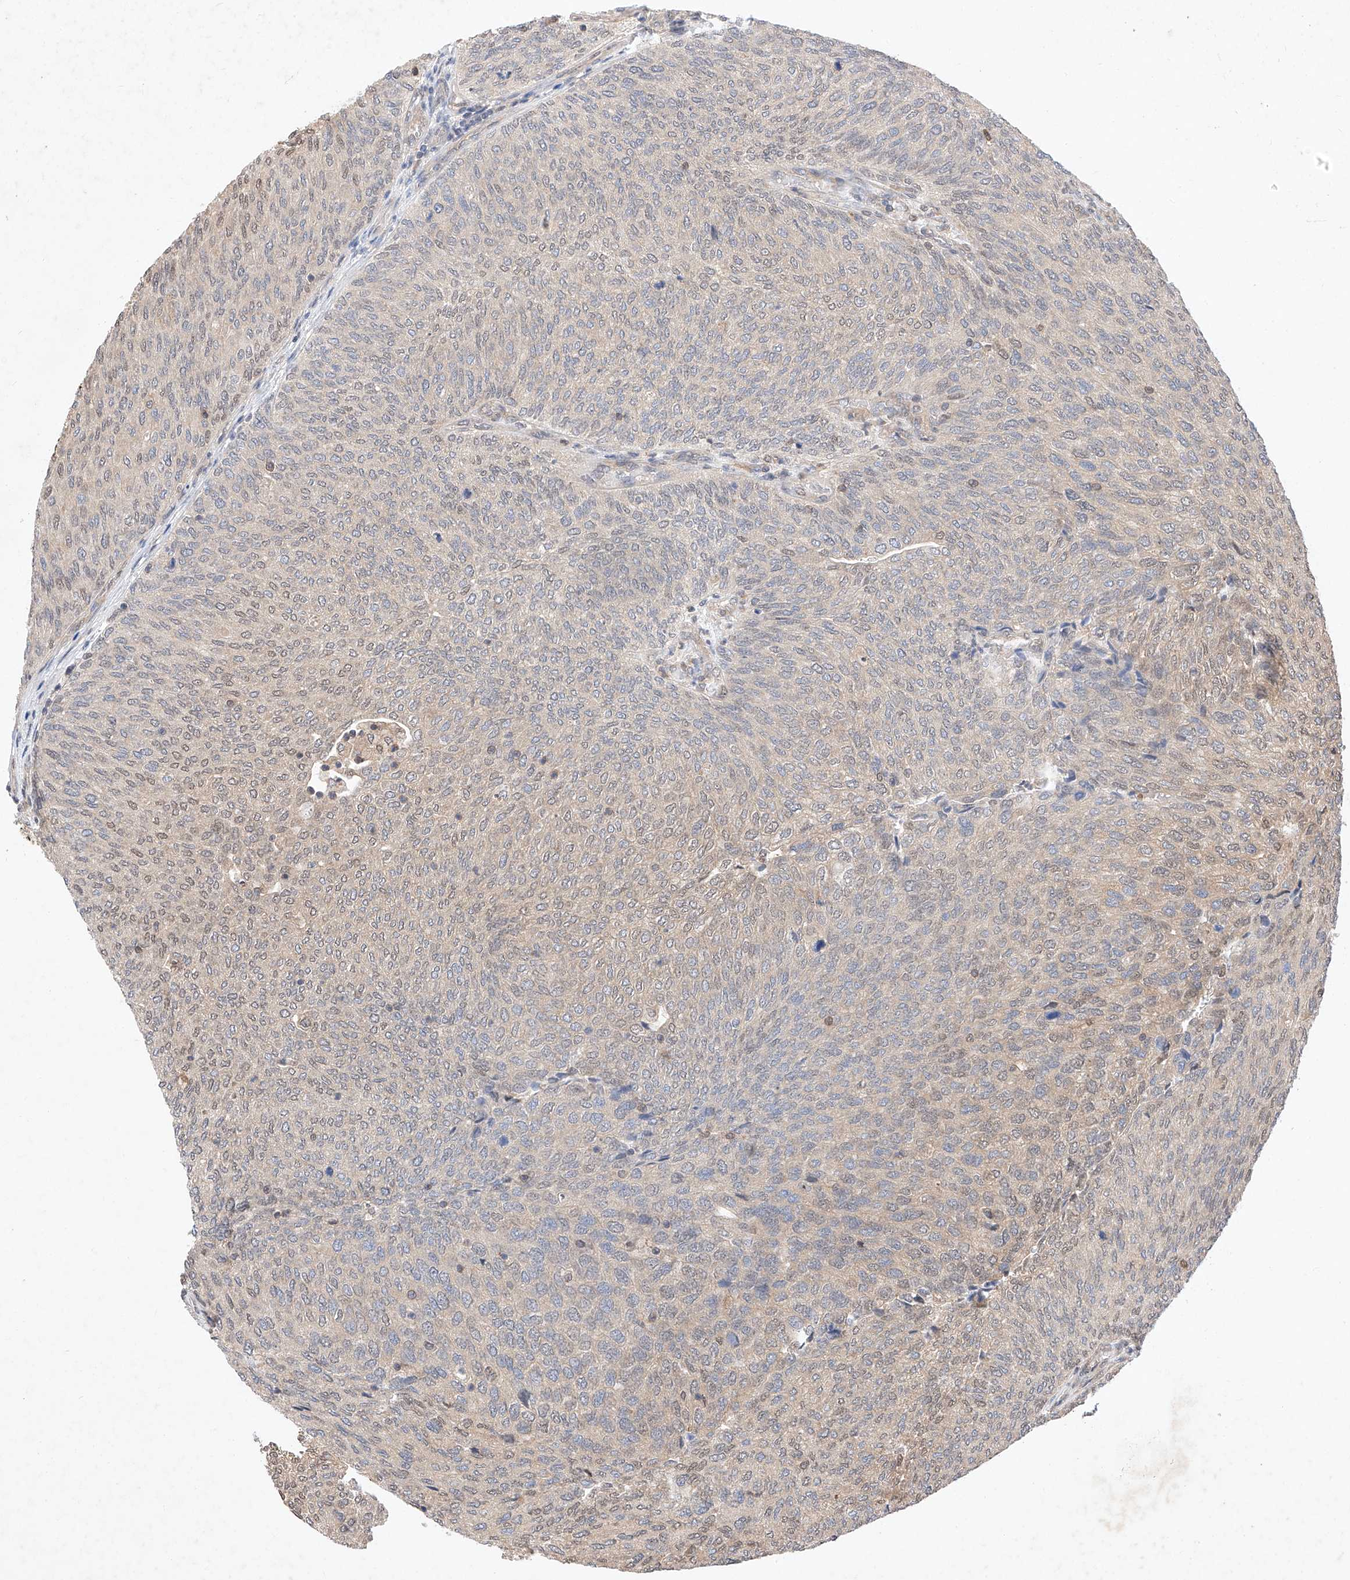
{"staining": {"intensity": "weak", "quantity": "25%-75%", "location": "cytoplasmic/membranous,nuclear"}, "tissue": "urothelial cancer", "cell_type": "Tumor cells", "image_type": "cancer", "snomed": [{"axis": "morphology", "description": "Urothelial carcinoma, Low grade"}, {"axis": "topography", "description": "Urinary bladder"}], "caption": "Immunohistochemical staining of urothelial carcinoma (low-grade) displays low levels of weak cytoplasmic/membranous and nuclear protein positivity in approximately 25%-75% of tumor cells. The protein is stained brown, and the nuclei are stained in blue (DAB IHC with brightfield microscopy, high magnification).", "gene": "ZSCAN4", "patient": {"sex": "female", "age": 79}}